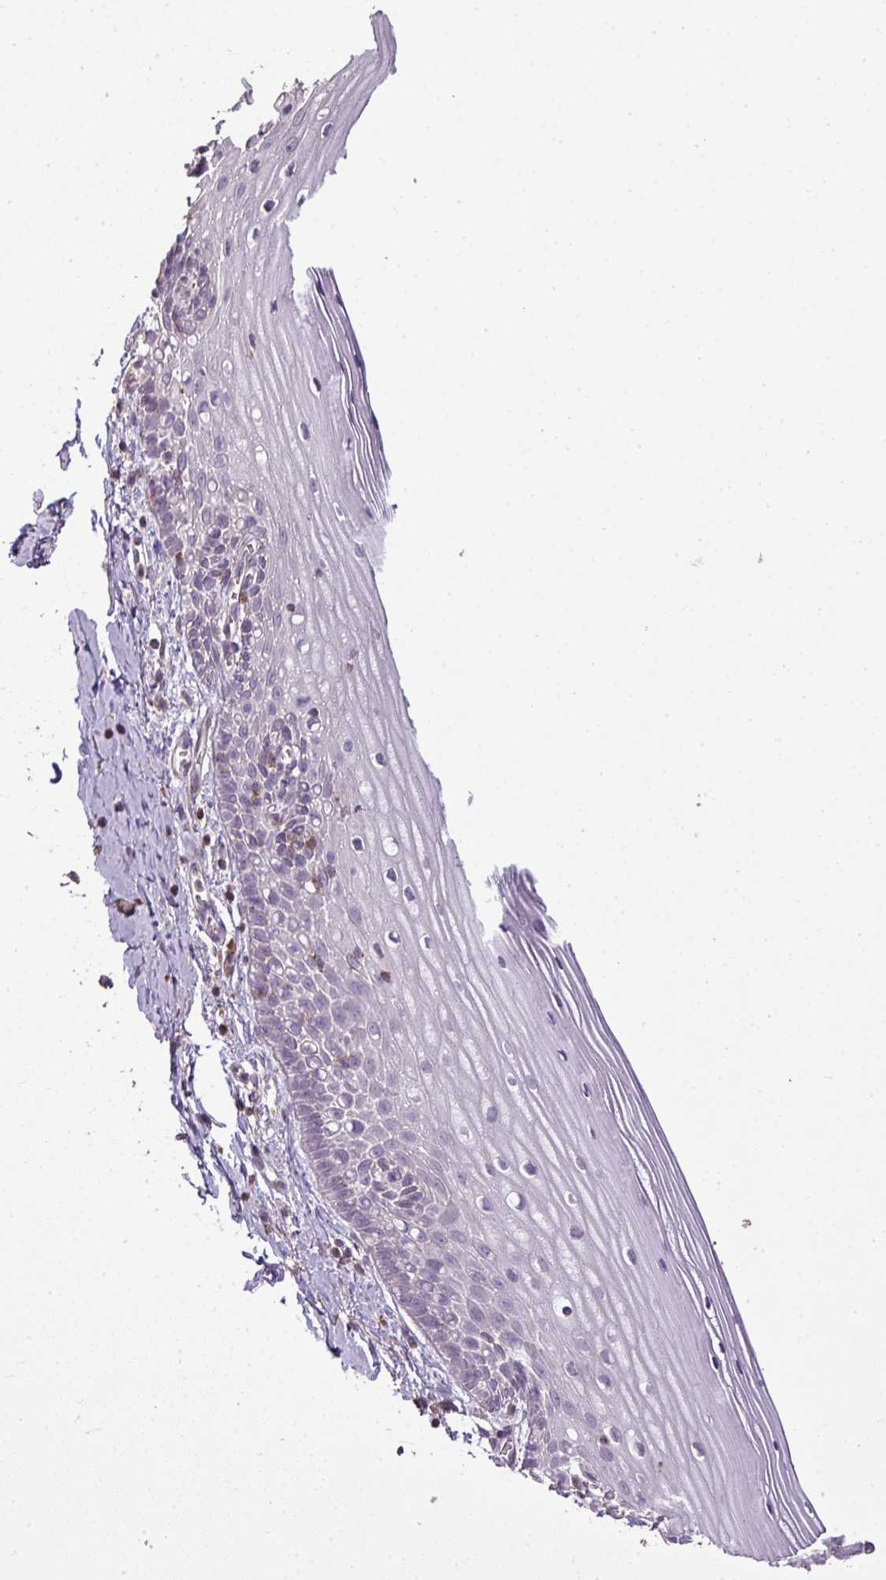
{"staining": {"intensity": "negative", "quantity": "none", "location": "none"}, "tissue": "cervix", "cell_type": "Glandular cells", "image_type": "normal", "snomed": [{"axis": "morphology", "description": "Normal tissue, NOS"}, {"axis": "topography", "description": "Cervix"}], "caption": "High power microscopy micrograph of an IHC image of benign cervix, revealing no significant positivity in glandular cells.", "gene": "LY9", "patient": {"sex": "female", "age": 44}}